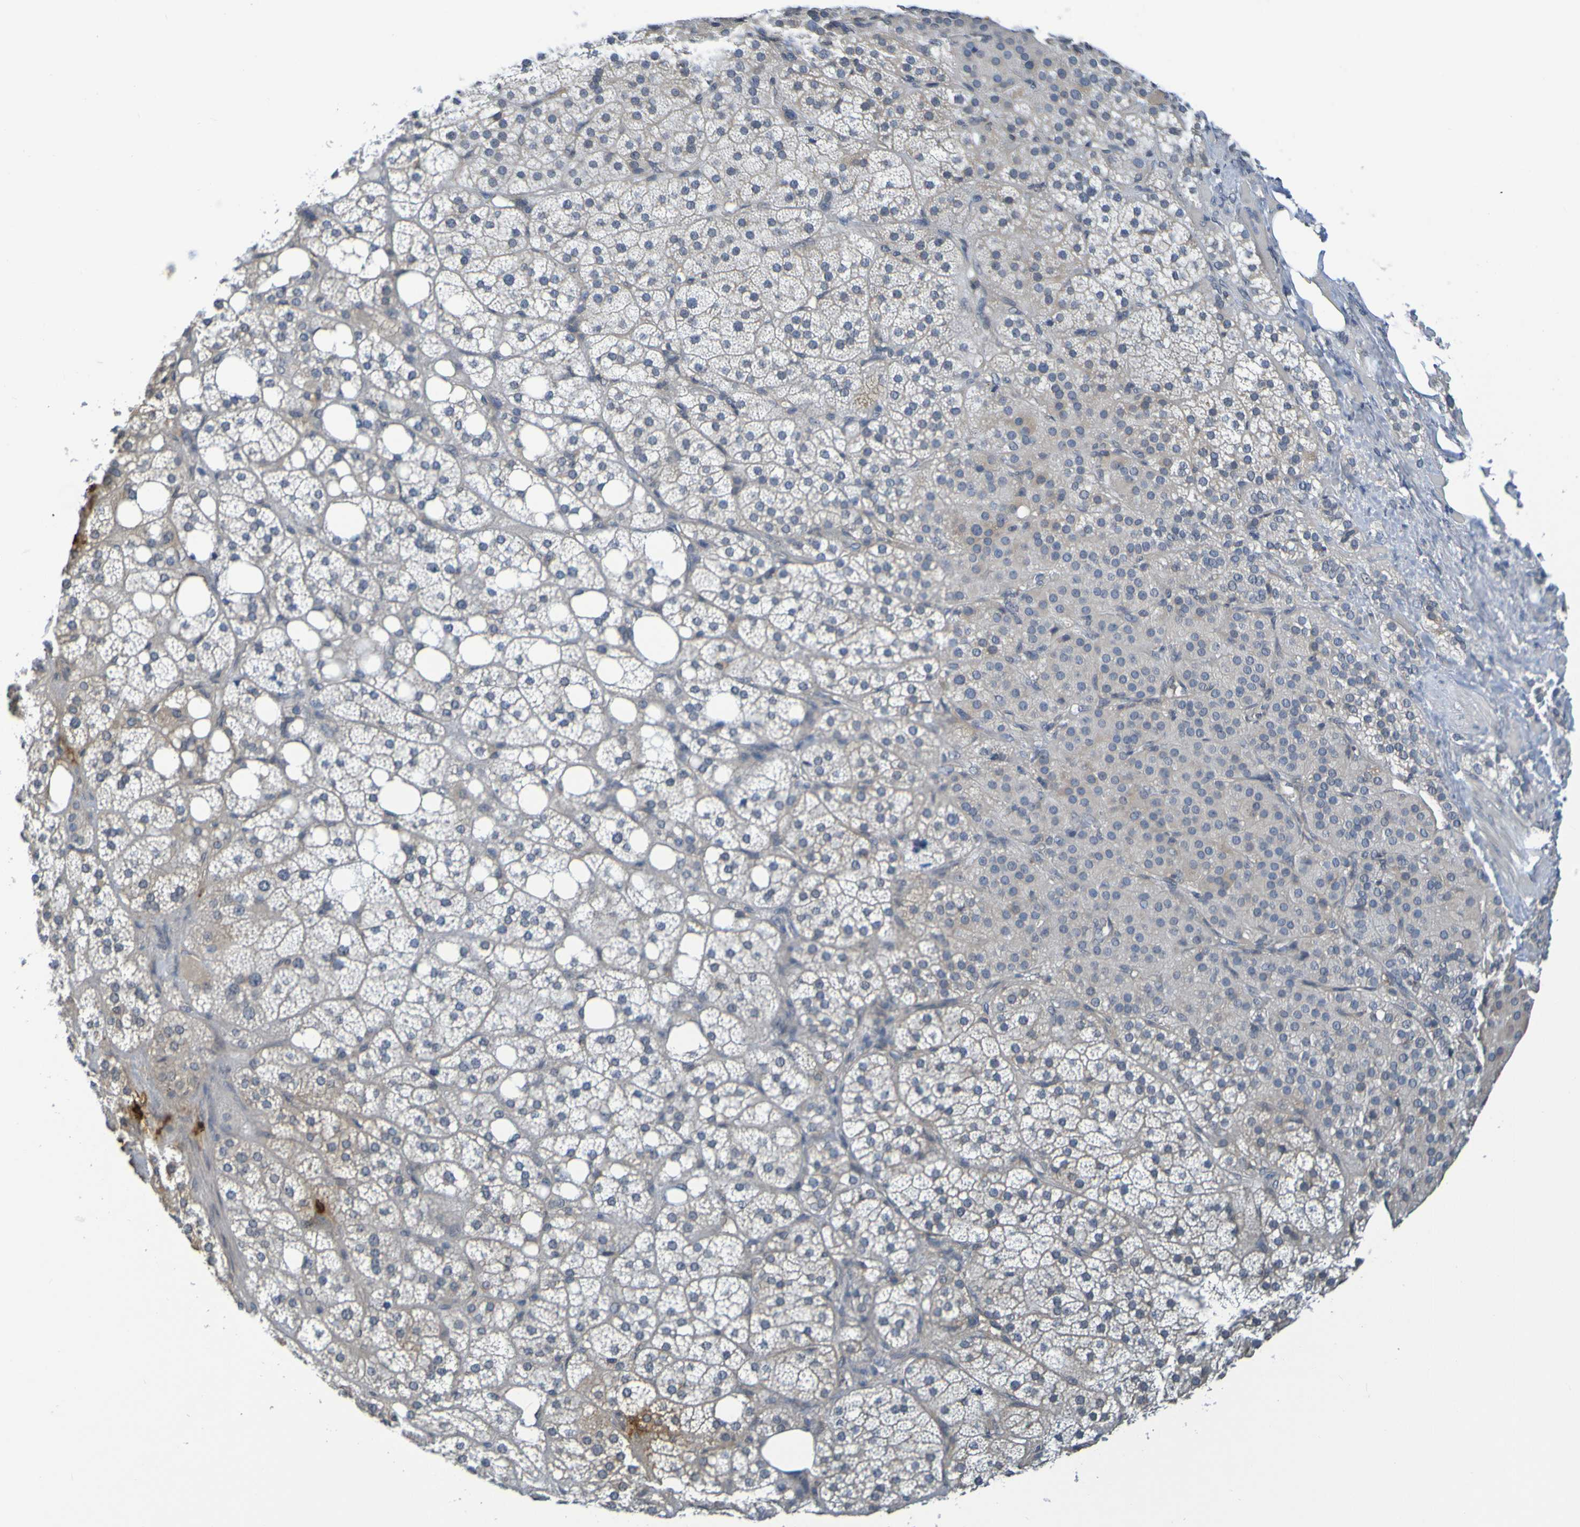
{"staining": {"intensity": "negative", "quantity": "none", "location": "none"}, "tissue": "adrenal gland", "cell_type": "Glandular cells", "image_type": "normal", "snomed": [{"axis": "morphology", "description": "Normal tissue, NOS"}, {"axis": "topography", "description": "Adrenal gland"}], "caption": "Immunohistochemistry histopathology image of normal adrenal gland: adrenal gland stained with DAB (3,3'-diaminobenzidine) displays no significant protein positivity in glandular cells.", "gene": "C3AR1", "patient": {"sex": "female", "age": 59}}